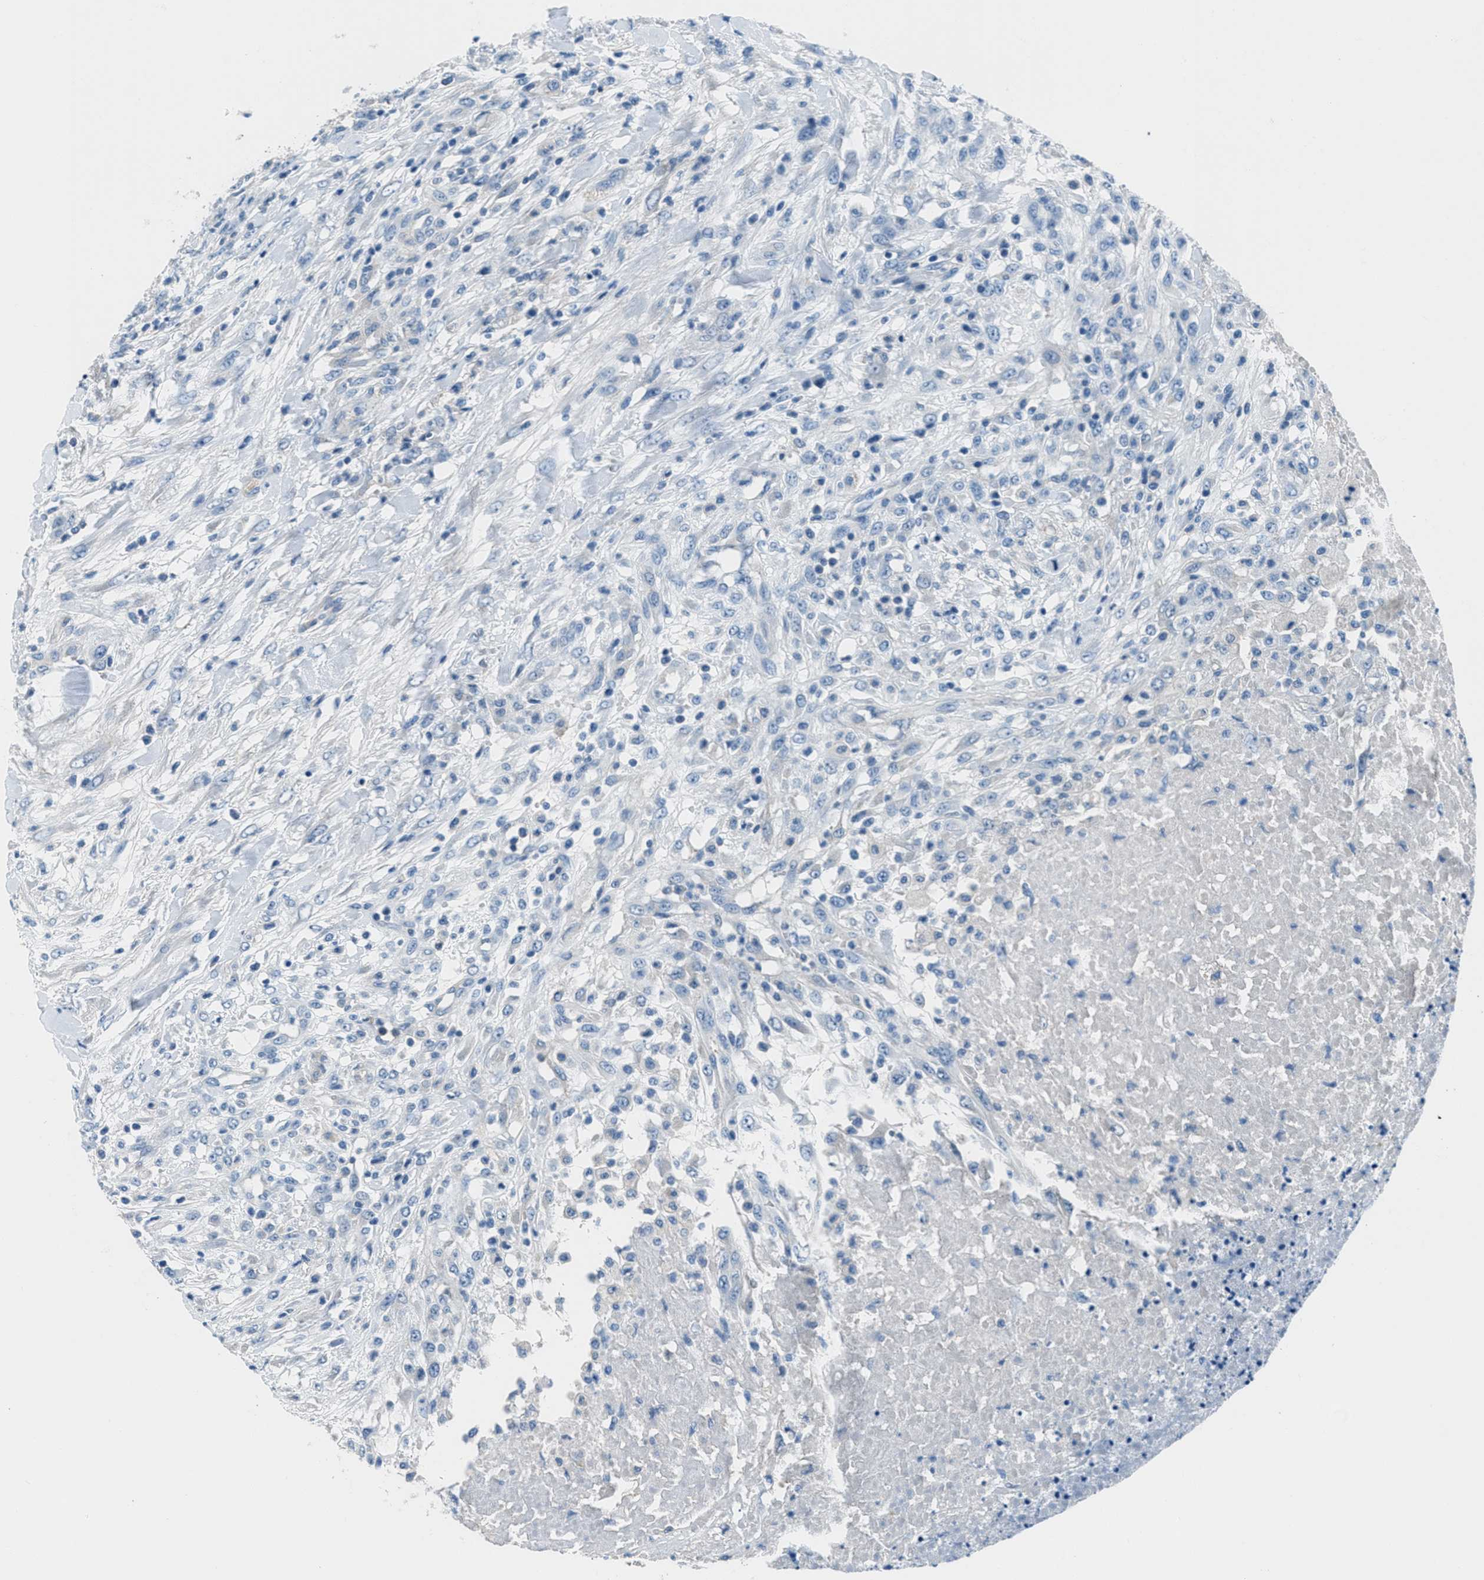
{"staining": {"intensity": "negative", "quantity": "none", "location": "none"}, "tissue": "testis cancer", "cell_type": "Tumor cells", "image_type": "cancer", "snomed": [{"axis": "morphology", "description": "Seminoma, NOS"}, {"axis": "topography", "description": "Testis"}], "caption": "This is a micrograph of IHC staining of testis cancer, which shows no expression in tumor cells. (IHC, brightfield microscopy, high magnification).", "gene": "MGARP", "patient": {"sex": "male", "age": 59}}